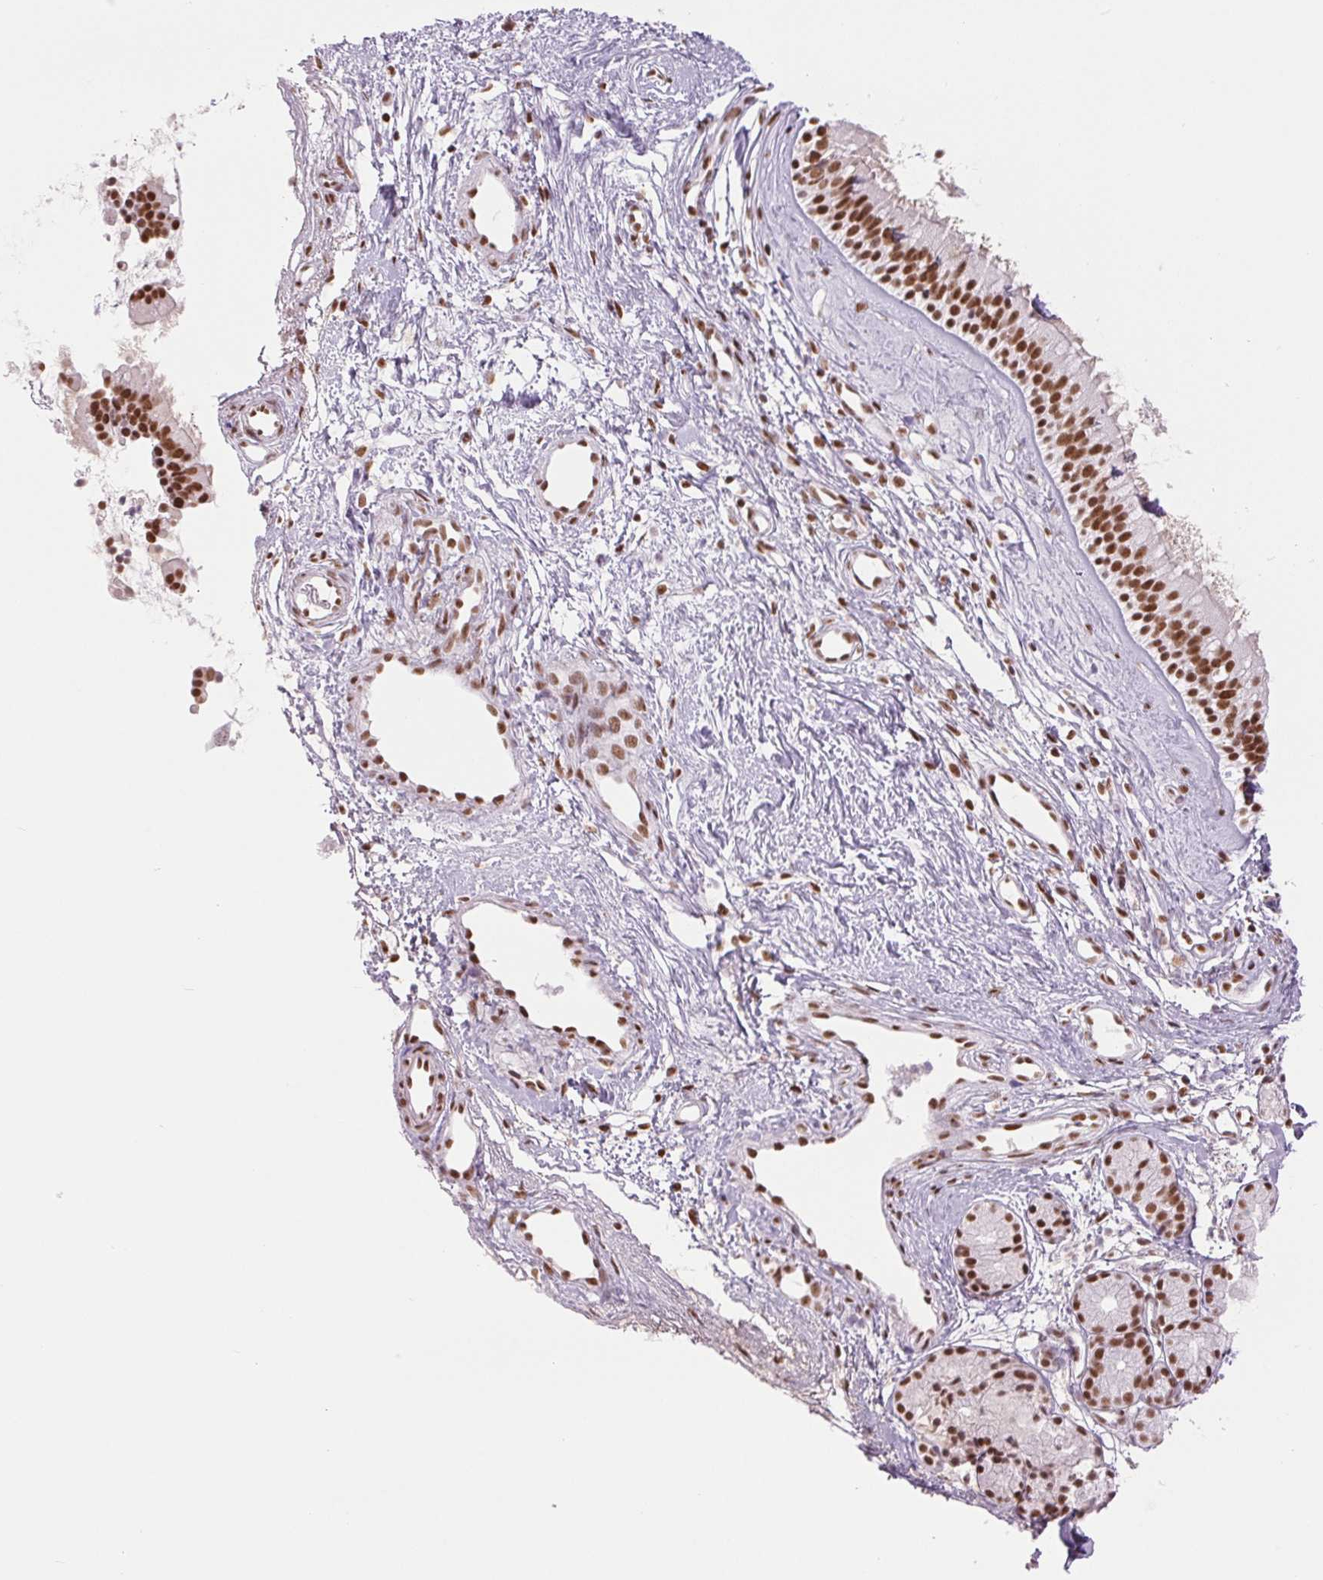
{"staining": {"intensity": "strong", "quantity": ">75%", "location": "nuclear"}, "tissue": "nasopharynx", "cell_type": "Respiratory epithelial cells", "image_type": "normal", "snomed": [{"axis": "morphology", "description": "Normal tissue, NOS"}, {"axis": "topography", "description": "Nasopharynx"}], "caption": "A high amount of strong nuclear staining is seen in approximately >75% of respiratory epithelial cells in benign nasopharynx. (DAB (3,3'-diaminobenzidine) = brown stain, brightfield microscopy at high magnification).", "gene": "ZFR2", "patient": {"sex": "male", "age": 58}}